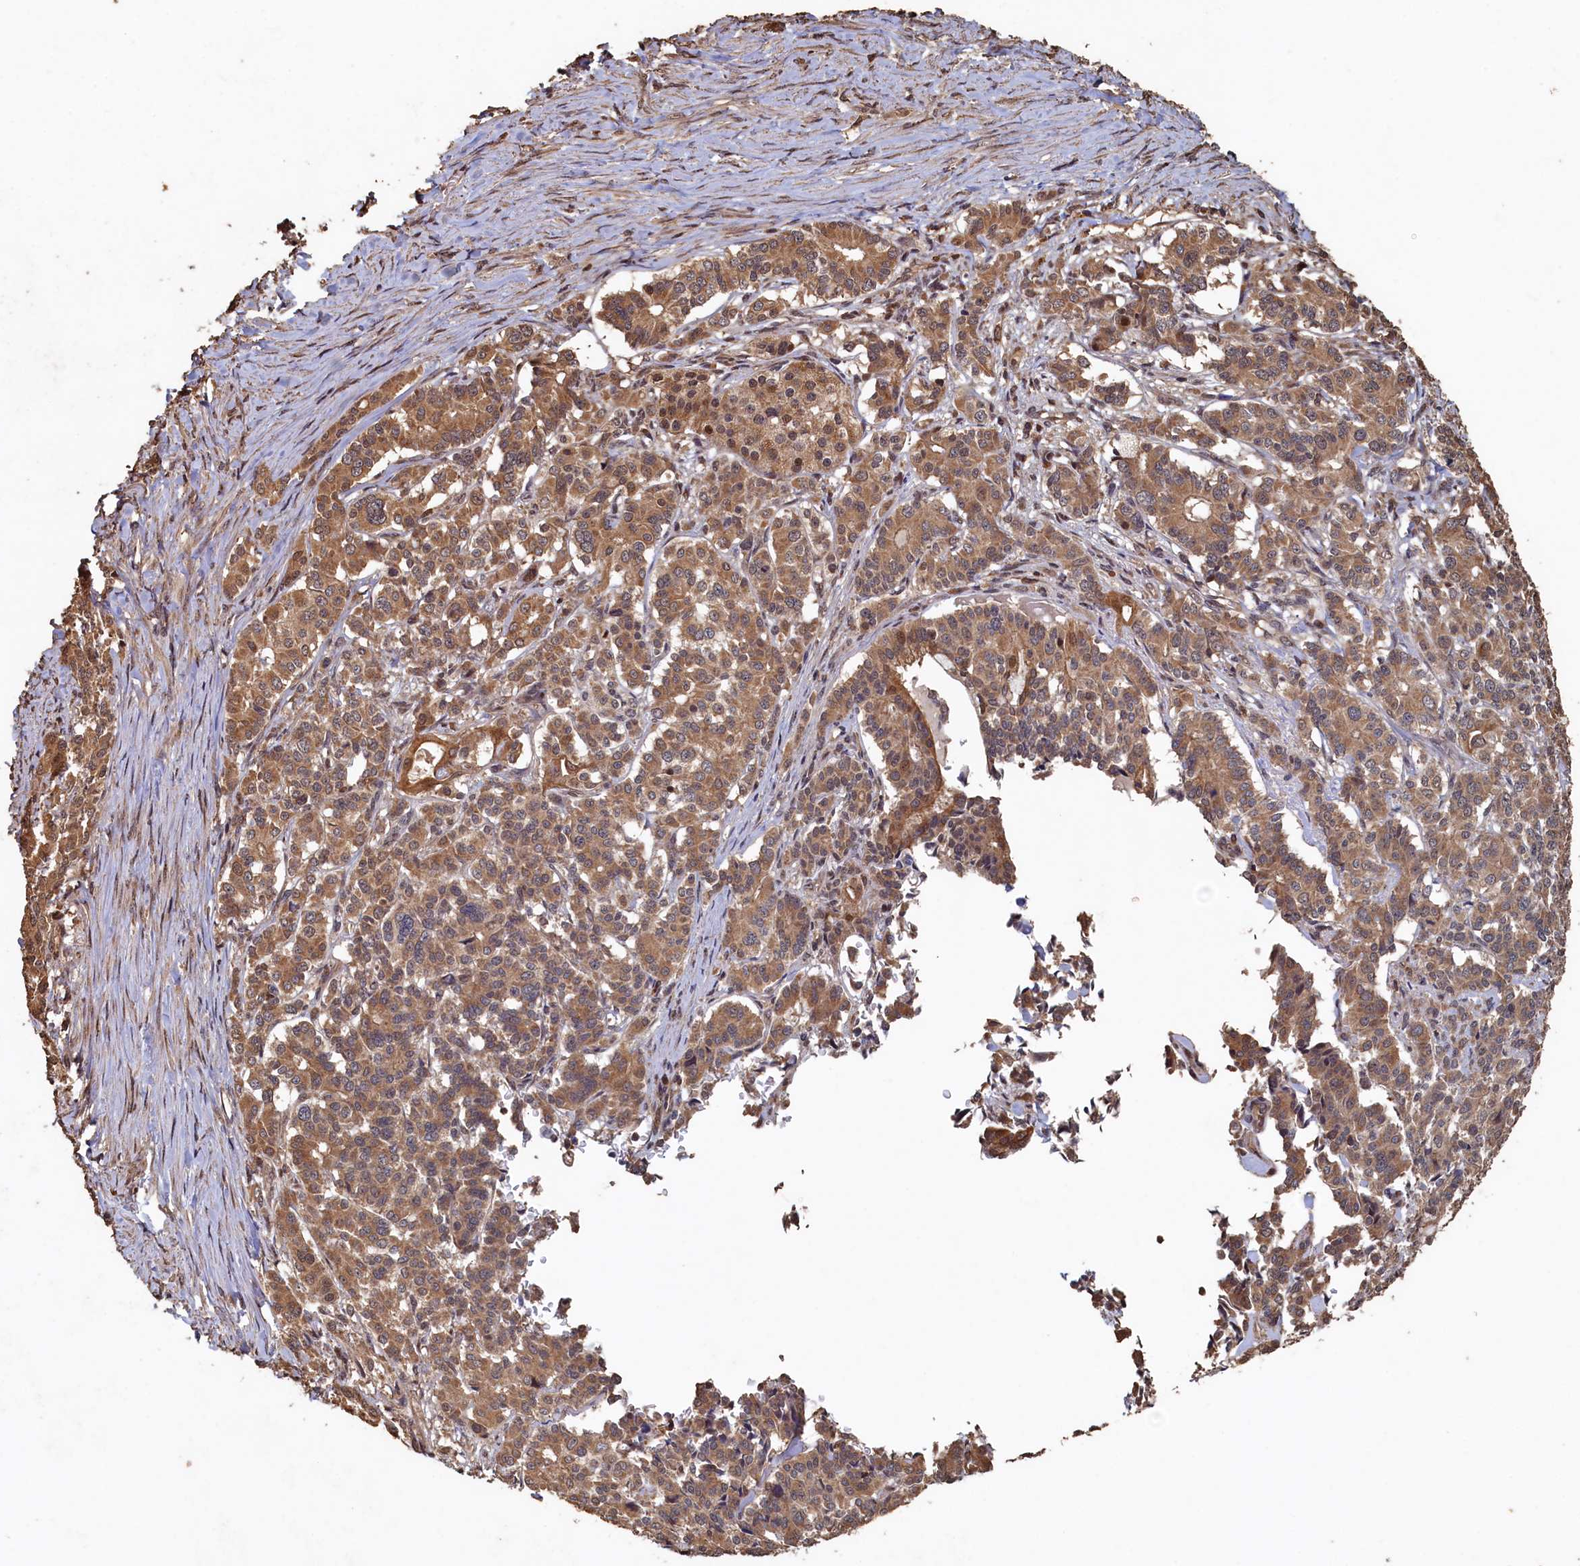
{"staining": {"intensity": "moderate", "quantity": ">75%", "location": "cytoplasmic/membranous"}, "tissue": "pancreatic cancer", "cell_type": "Tumor cells", "image_type": "cancer", "snomed": [{"axis": "morphology", "description": "Adenocarcinoma, NOS"}, {"axis": "topography", "description": "Pancreas"}], "caption": "The micrograph shows immunohistochemical staining of adenocarcinoma (pancreatic). There is moderate cytoplasmic/membranous staining is seen in about >75% of tumor cells.", "gene": "PIGN", "patient": {"sex": "female", "age": 74}}